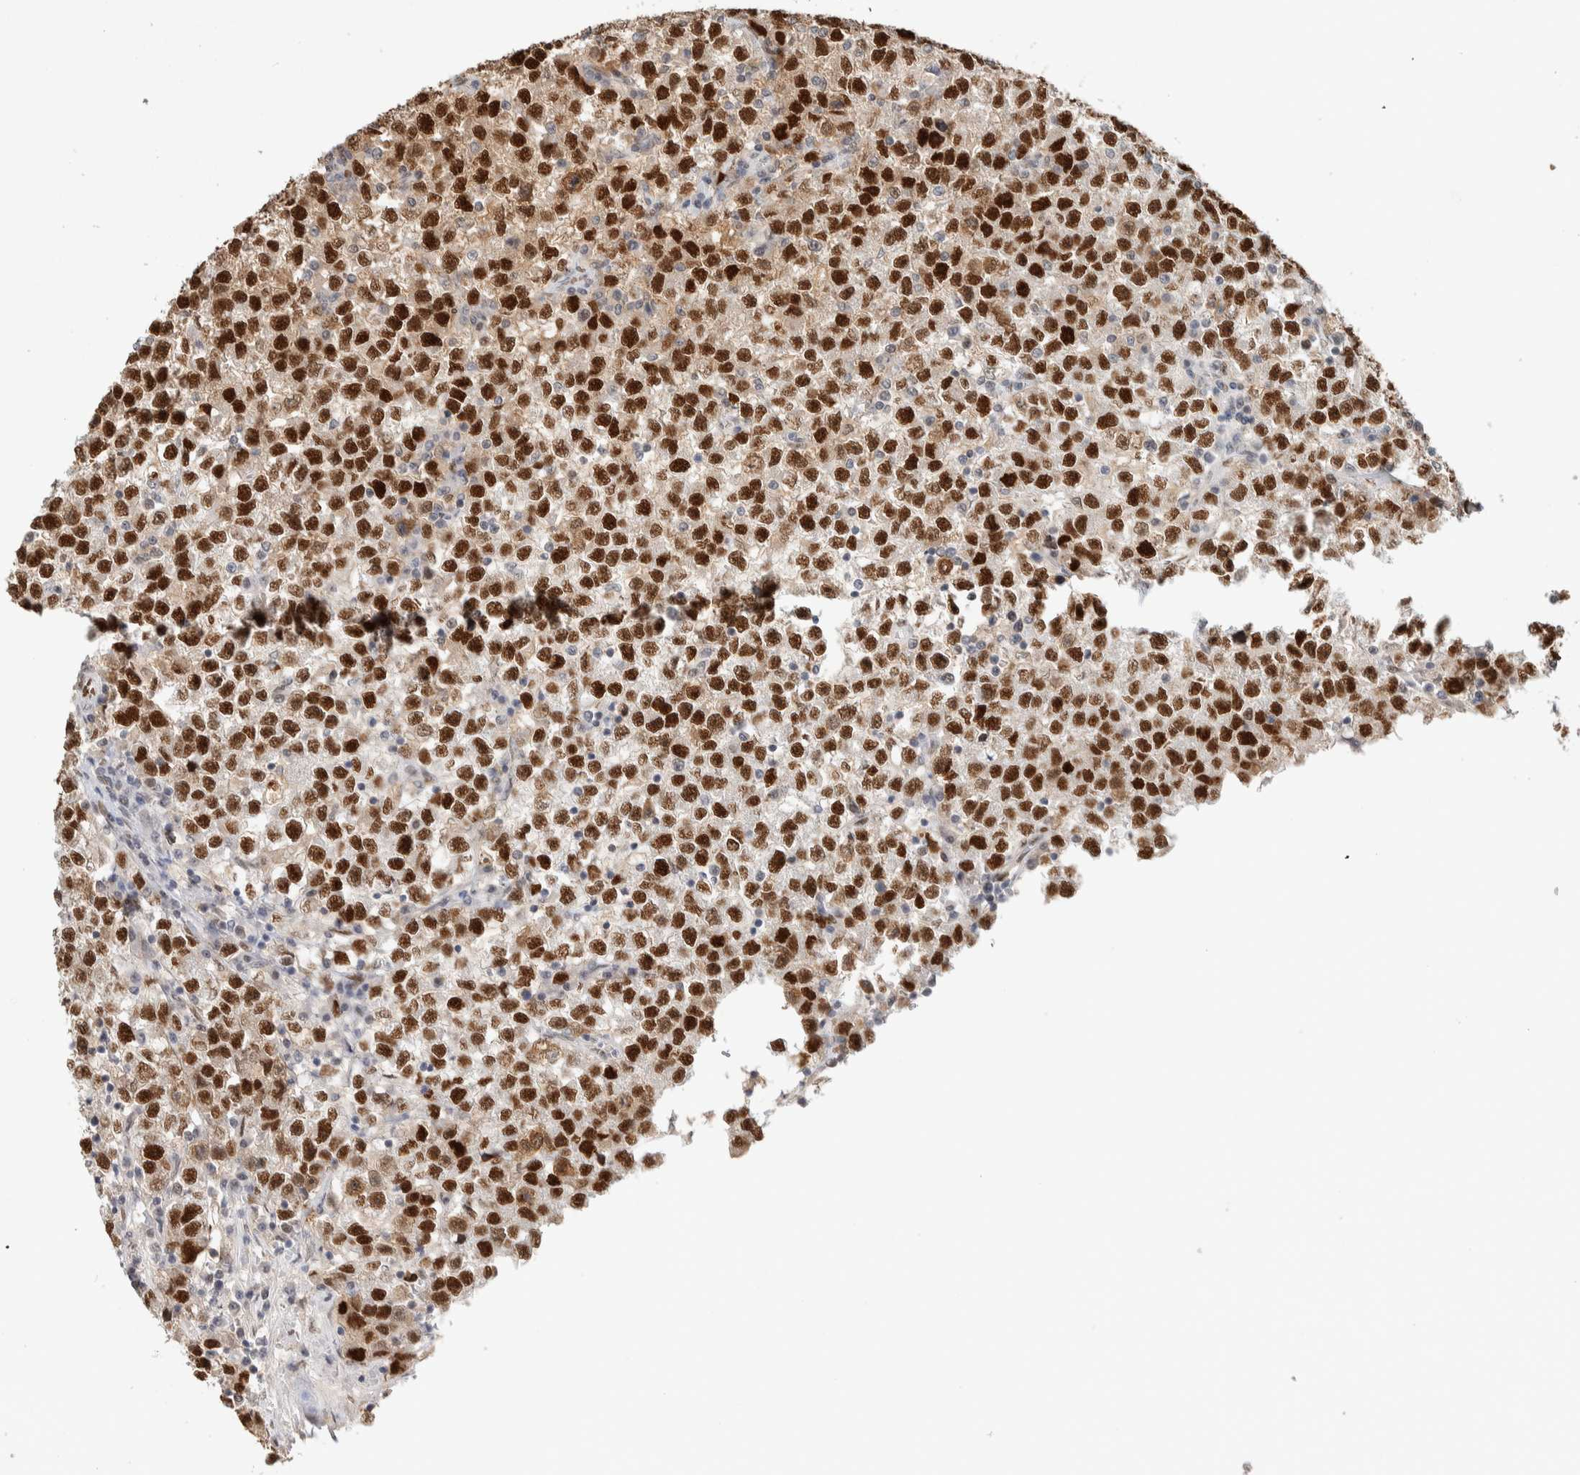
{"staining": {"intensity": "strong", "quantity": ">75%", "location": "nuclear"}, "tissue": "testis cancer", "cell_type": "Tumor cells", "image_type": "cancer", "snomed": [{"axis": "morphology", "description": "Seminoma, NOS"}, {"axis": "topography", "description": "Testis"}], "caption": "Immunohistochemistry (IHC) image of human seminoma (testis) stained for a protein (brown), which exhibits high levels of strong nuclear positivity in approximately >75% of tumor cells.", "gene": "PUS7", "patient": {"sex": "male", "age": 22}}